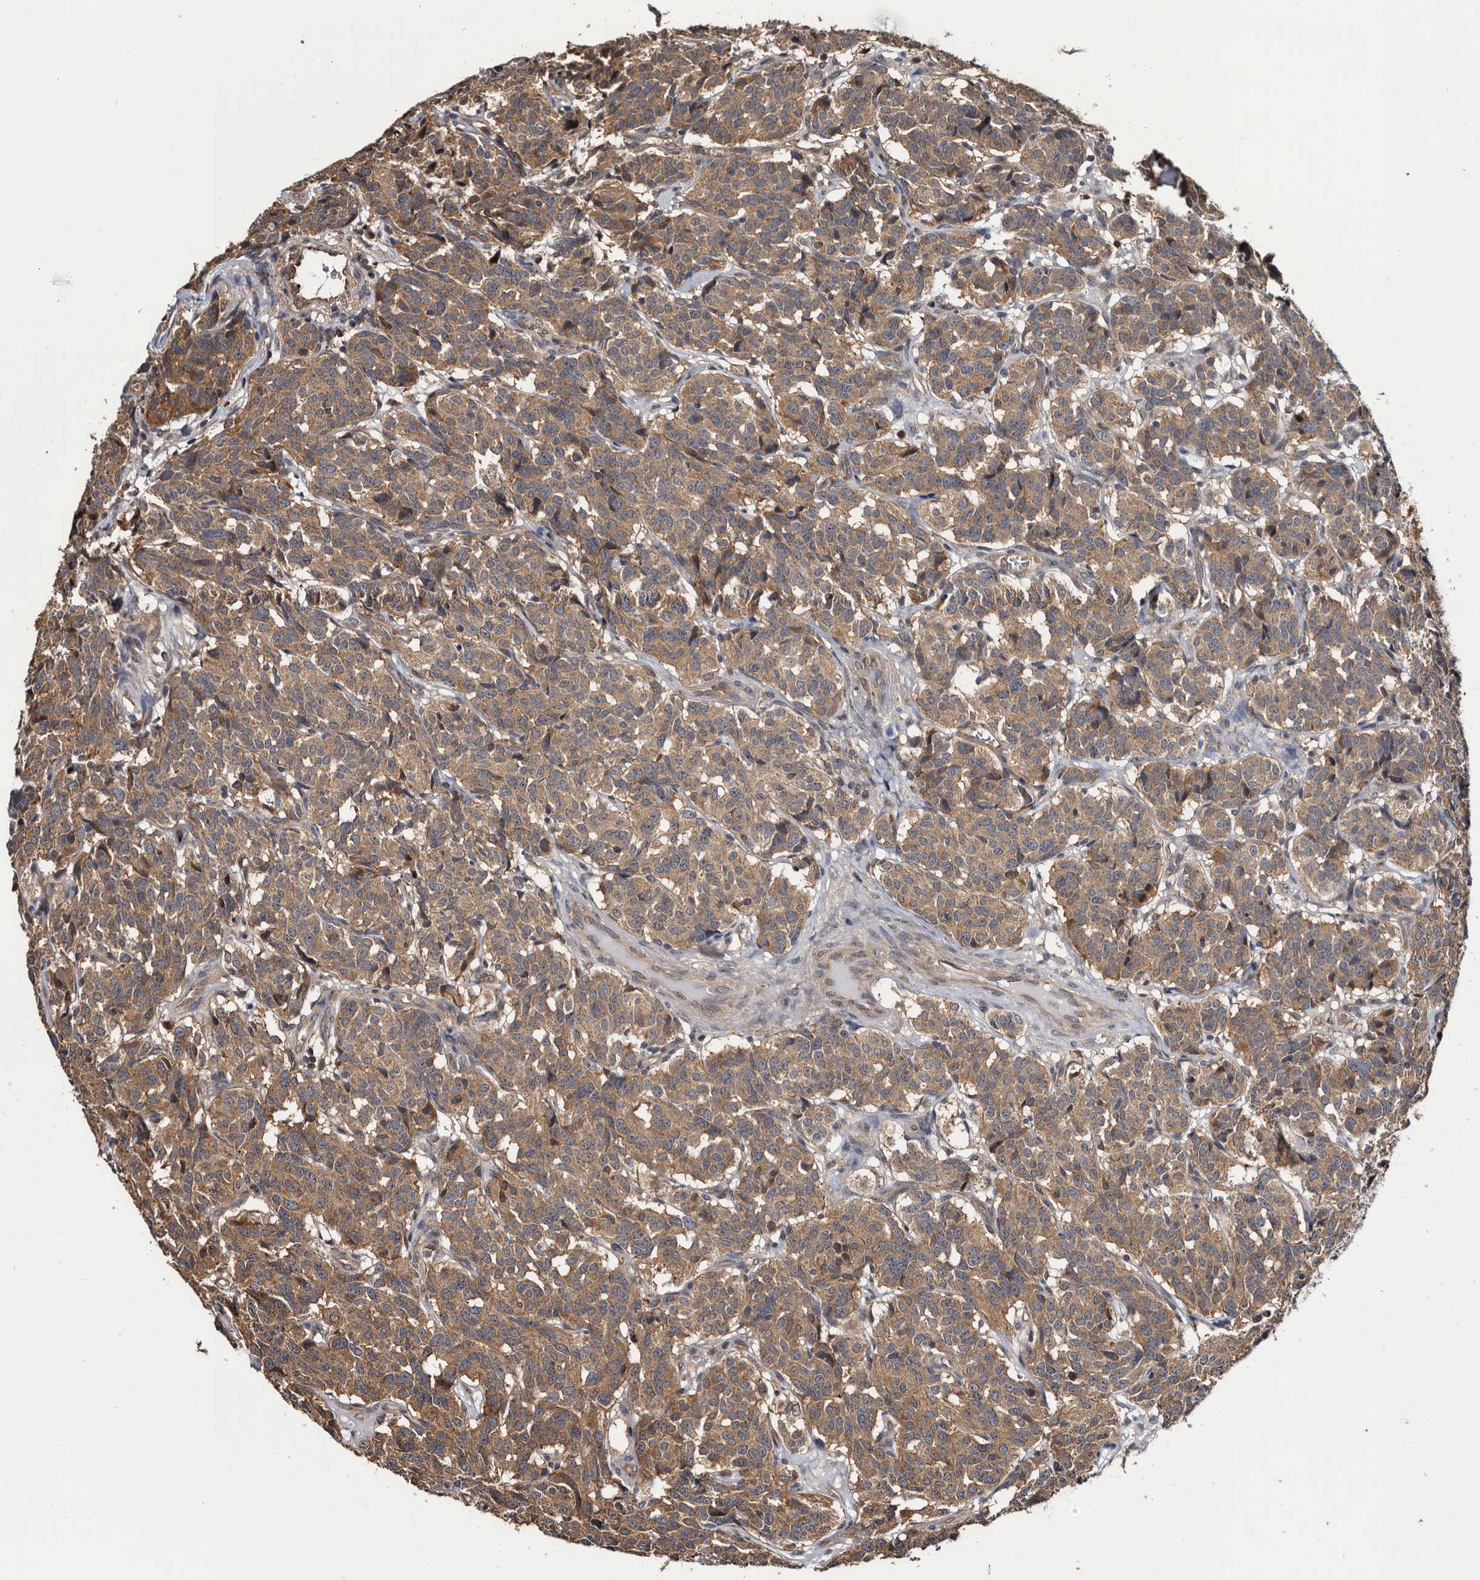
{"staining": {"intensity": "moderate", "quantity": ">75%", "location": "cytoplasmic/membranous"}, "tissue": "carcinoid", "cell_type": "Tumor cells", "image_type": "cancer", "snomed": [{"axis": "morphology", "description": "Carcinoid, malignant, NOS"}, {"axis": "topography", "description": "Lung"}], "caption": "Approximately >75% of tumor cells in carcinoid demonstrate moderate cytoplasmic/membranous protein positivity as visualized by brown immunohistochemical staining.", "gene": "TTI2", "patient": {"sex": "female", "age": 46}}